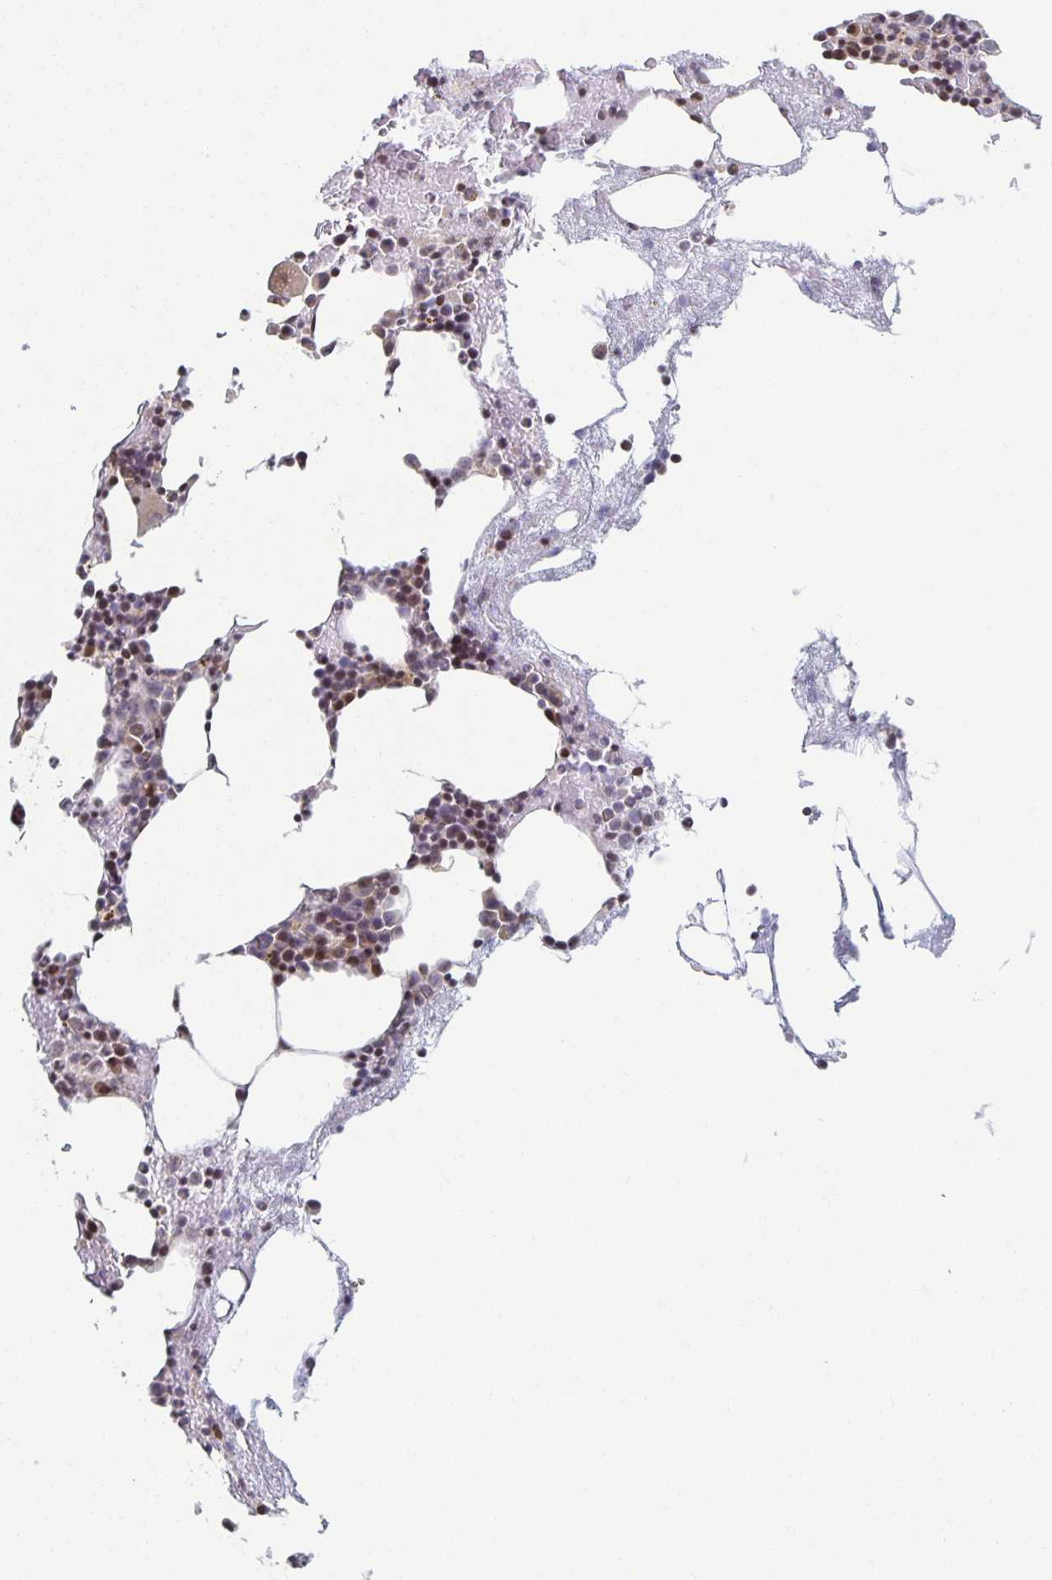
{"staining": {"intensity": "moderate", "quantity": "<25%", "location": "nuclear"}, "tissue": "bone marrow", "cell_type": "Hematopoietic cells", "image_type": "normal", "snomed": [{"axis": "morphology", "description": "Normal tissue, NOS"}, {"axis": "topography", "description": "Bone marrow"}], "caption": "A high-resolution micrograph shows IHC staining of normal bone marrow, which demonstrates moderate nuclear positivity in approximately <25% of hematopoietic cells. The staining was performed using DAB (3,3'-diaminobenzidine), with brown indicating positive protein expression. Nuclei are stained blue with hematoxylin.", "gene": "HCFC1R1", "patient": {"sex": "female", "age": 62}}